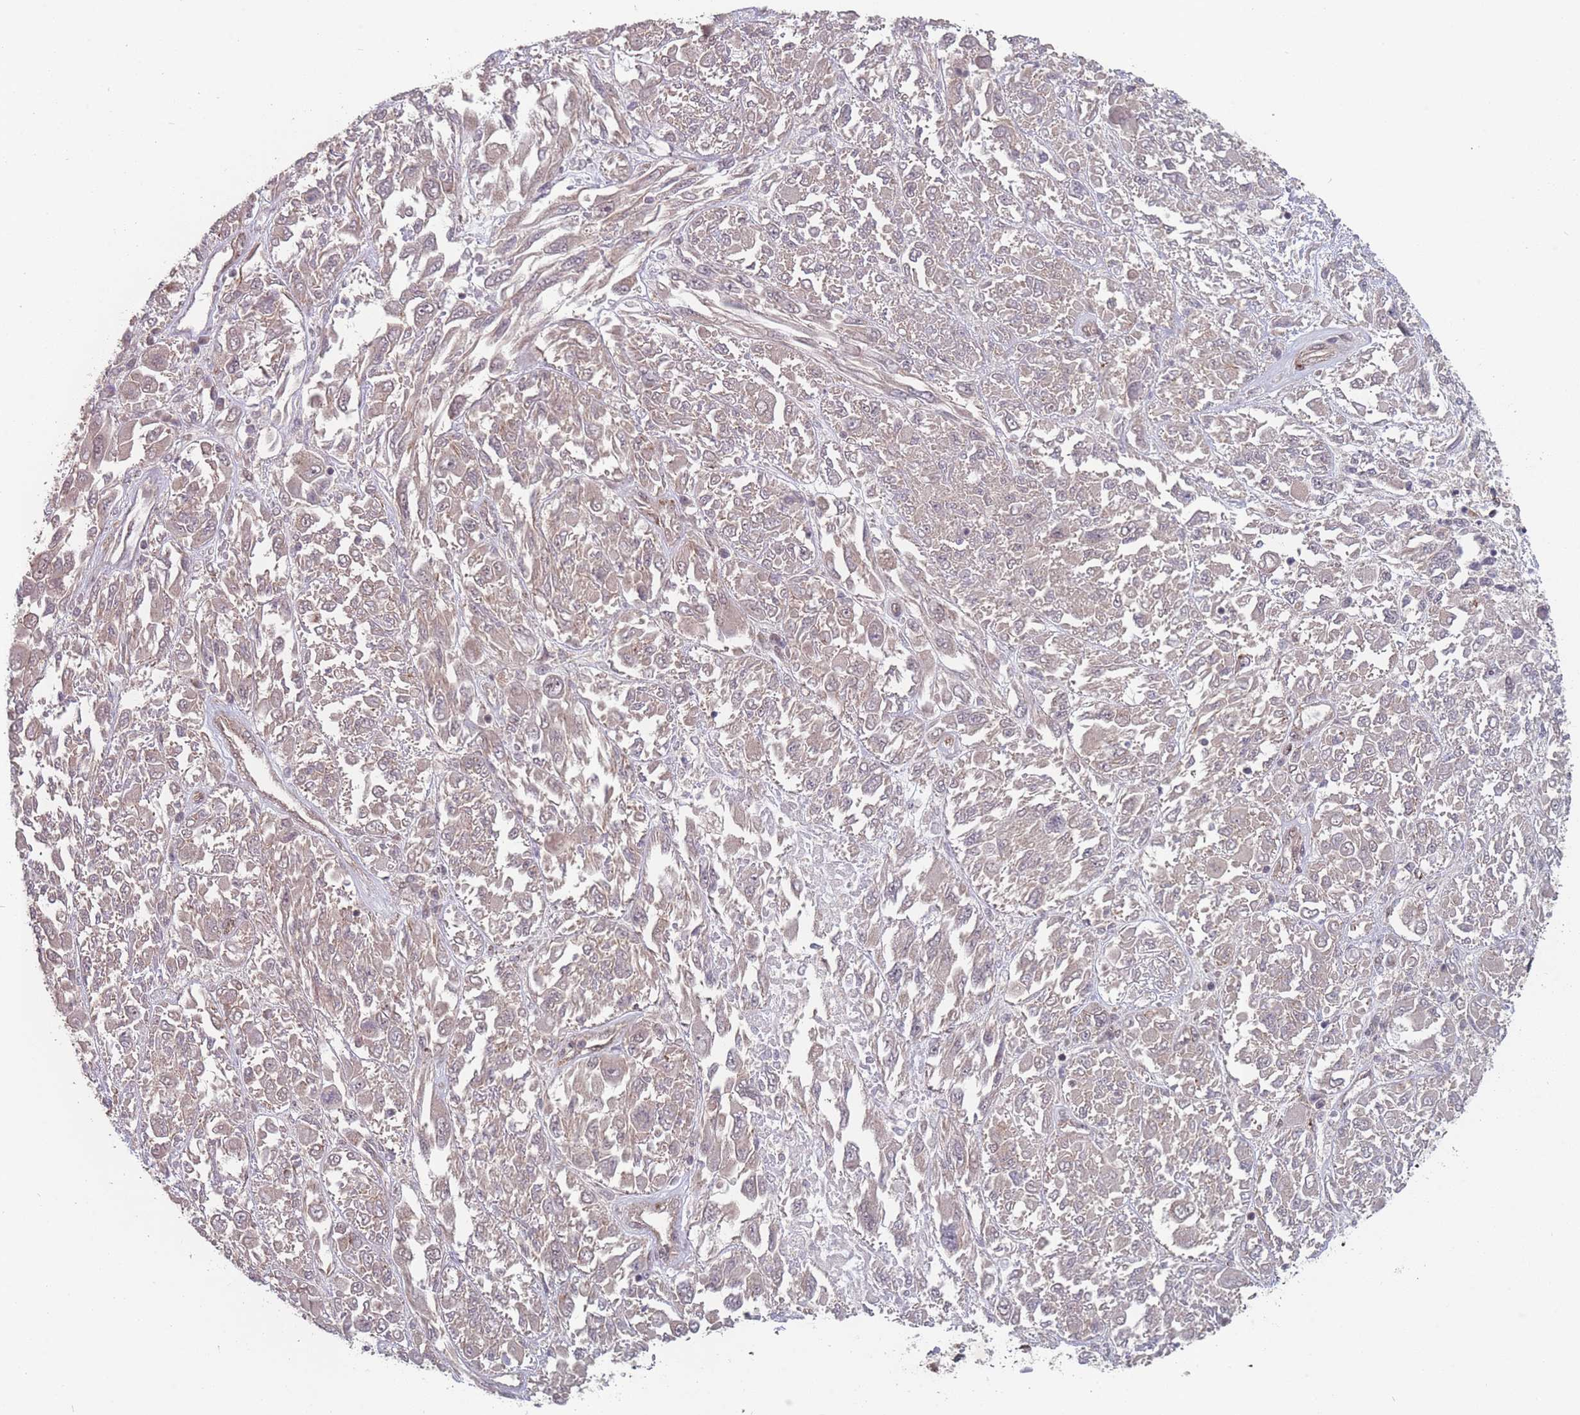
{"staining": {"intensity": "negative", "quantity": "none", "location": "none"}, "tissue": "melanoma", "cell_type": "Tumor cells", "image_type": "cancer", "snomed": [{"axis": "morphology", "description": "Malignant melanoma, NOS"}, {"axis": "topography", "description": "Skin"}], "caption": "Tumor cells show no significant protein staining in melanoma.", "gene": "CNTRL", "patient": {"sex": "female", "age": 91}}